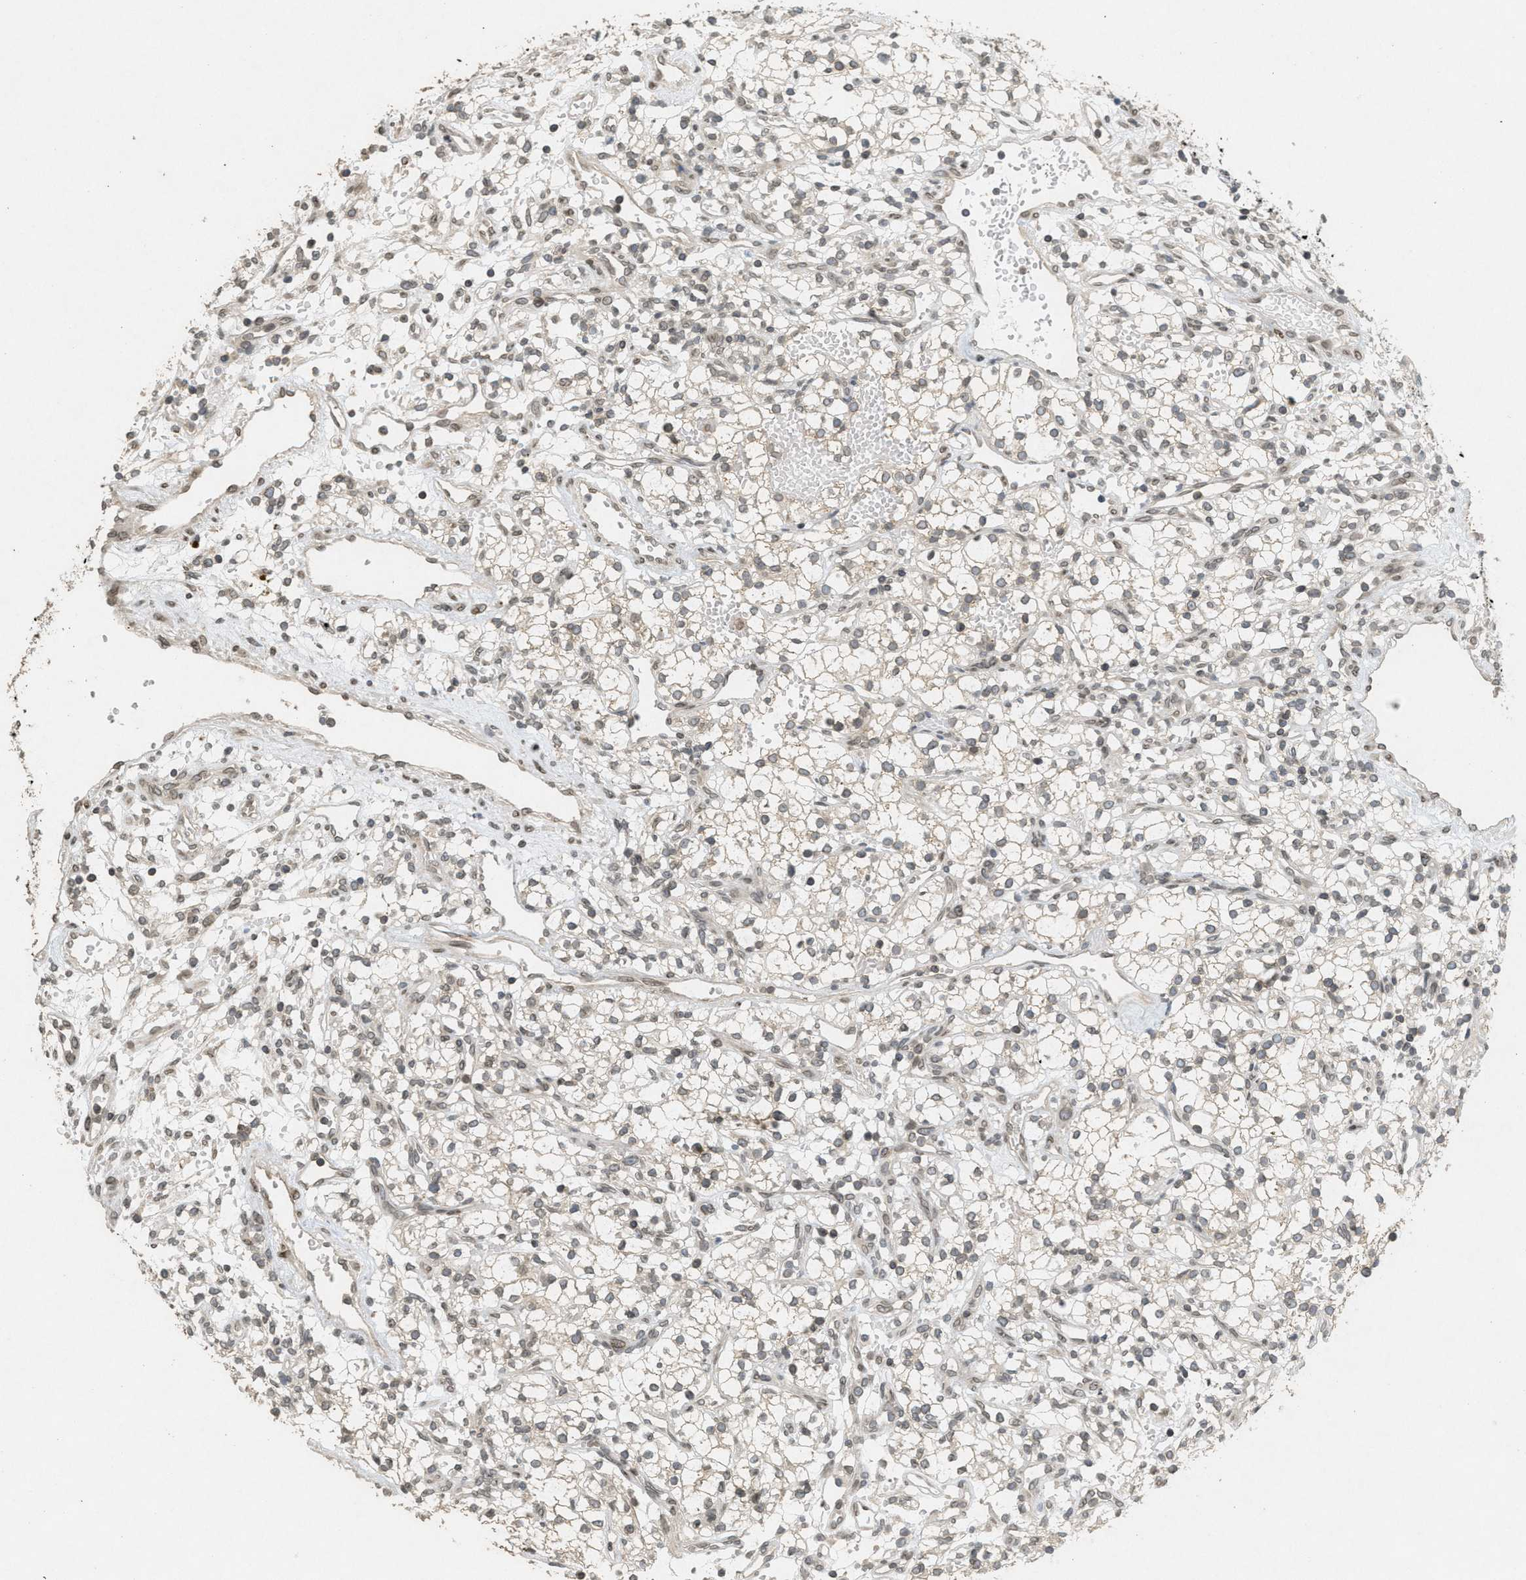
{"staining": {"intensity": "weak", "quantity": ">75%", "location": "cytoplasmic/membranous,nuclear"}, "tissue": "renal cancer", "cell_type": "Tumor cells", "image_type": "cancer", "snomed": [{"axis": "morphology", "description": "Adenocarcinoma, NOS"}, {"axis": "topography", "description": "Kidney"}], "caption": "Protein expression analysis of renal cancer (adenocarcinoma) exhibits weak cytoplasmic/membranous and nuclear staining in about >75% of tumor cells.", "gene": "ABHD6", "patient": {"sex": "male", "age": 59}}